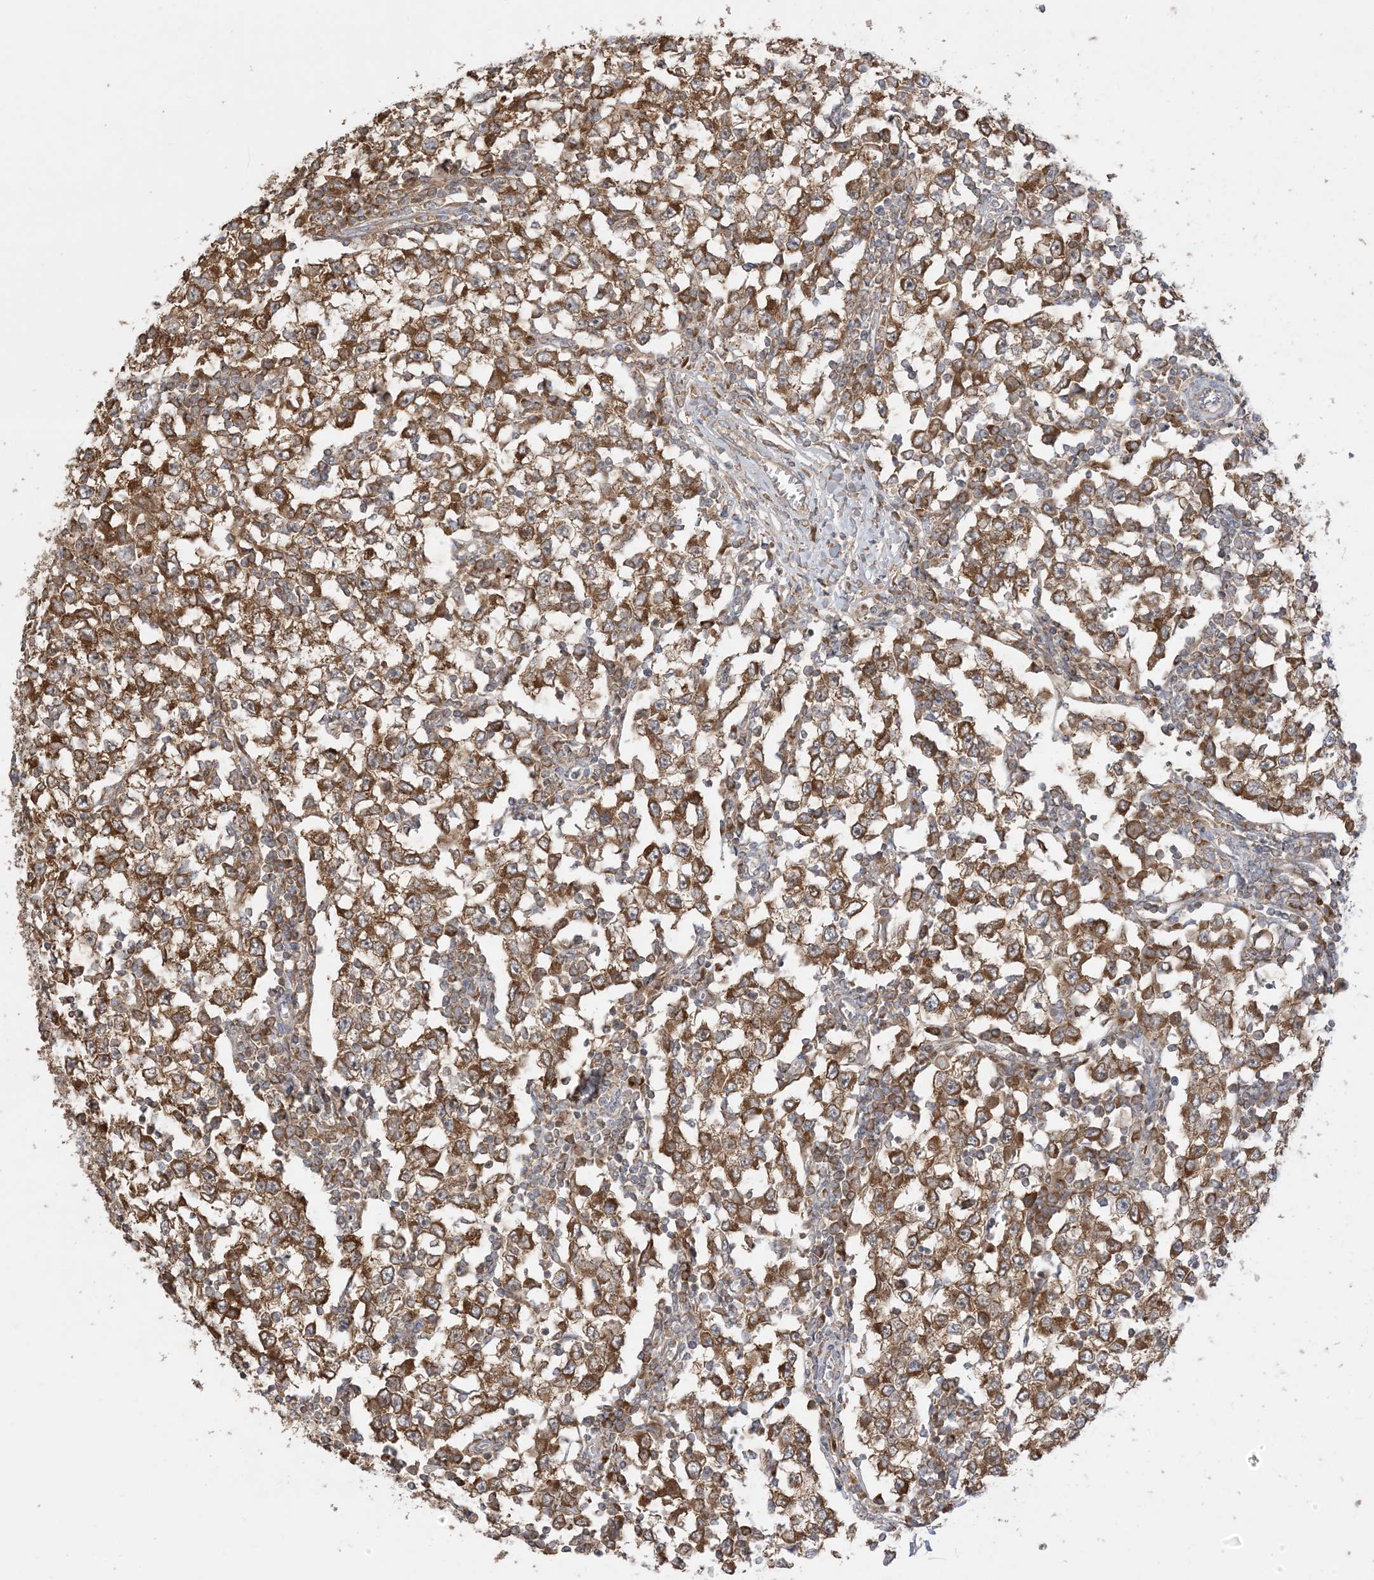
{"staining": {"intensity": "strong", "quantity": ">75%", "location": "cytoplasmic/membranous"}, "tissue": "testis cancer", "cell_type": "Tumor cells", "image_type": "cancer", "snomed": [{"axis": "morphology", "description": "Seminoma, NOS"}, {"axis": "topography", "description": "Testis"}], "caption": "Tumor cells exhibit strong cytoplasmic/membranous positivity in approximately >75% of cells in seminoma (testis).", "gene": "SIRT3", "patient": {"sex": "male", "age": 65}}